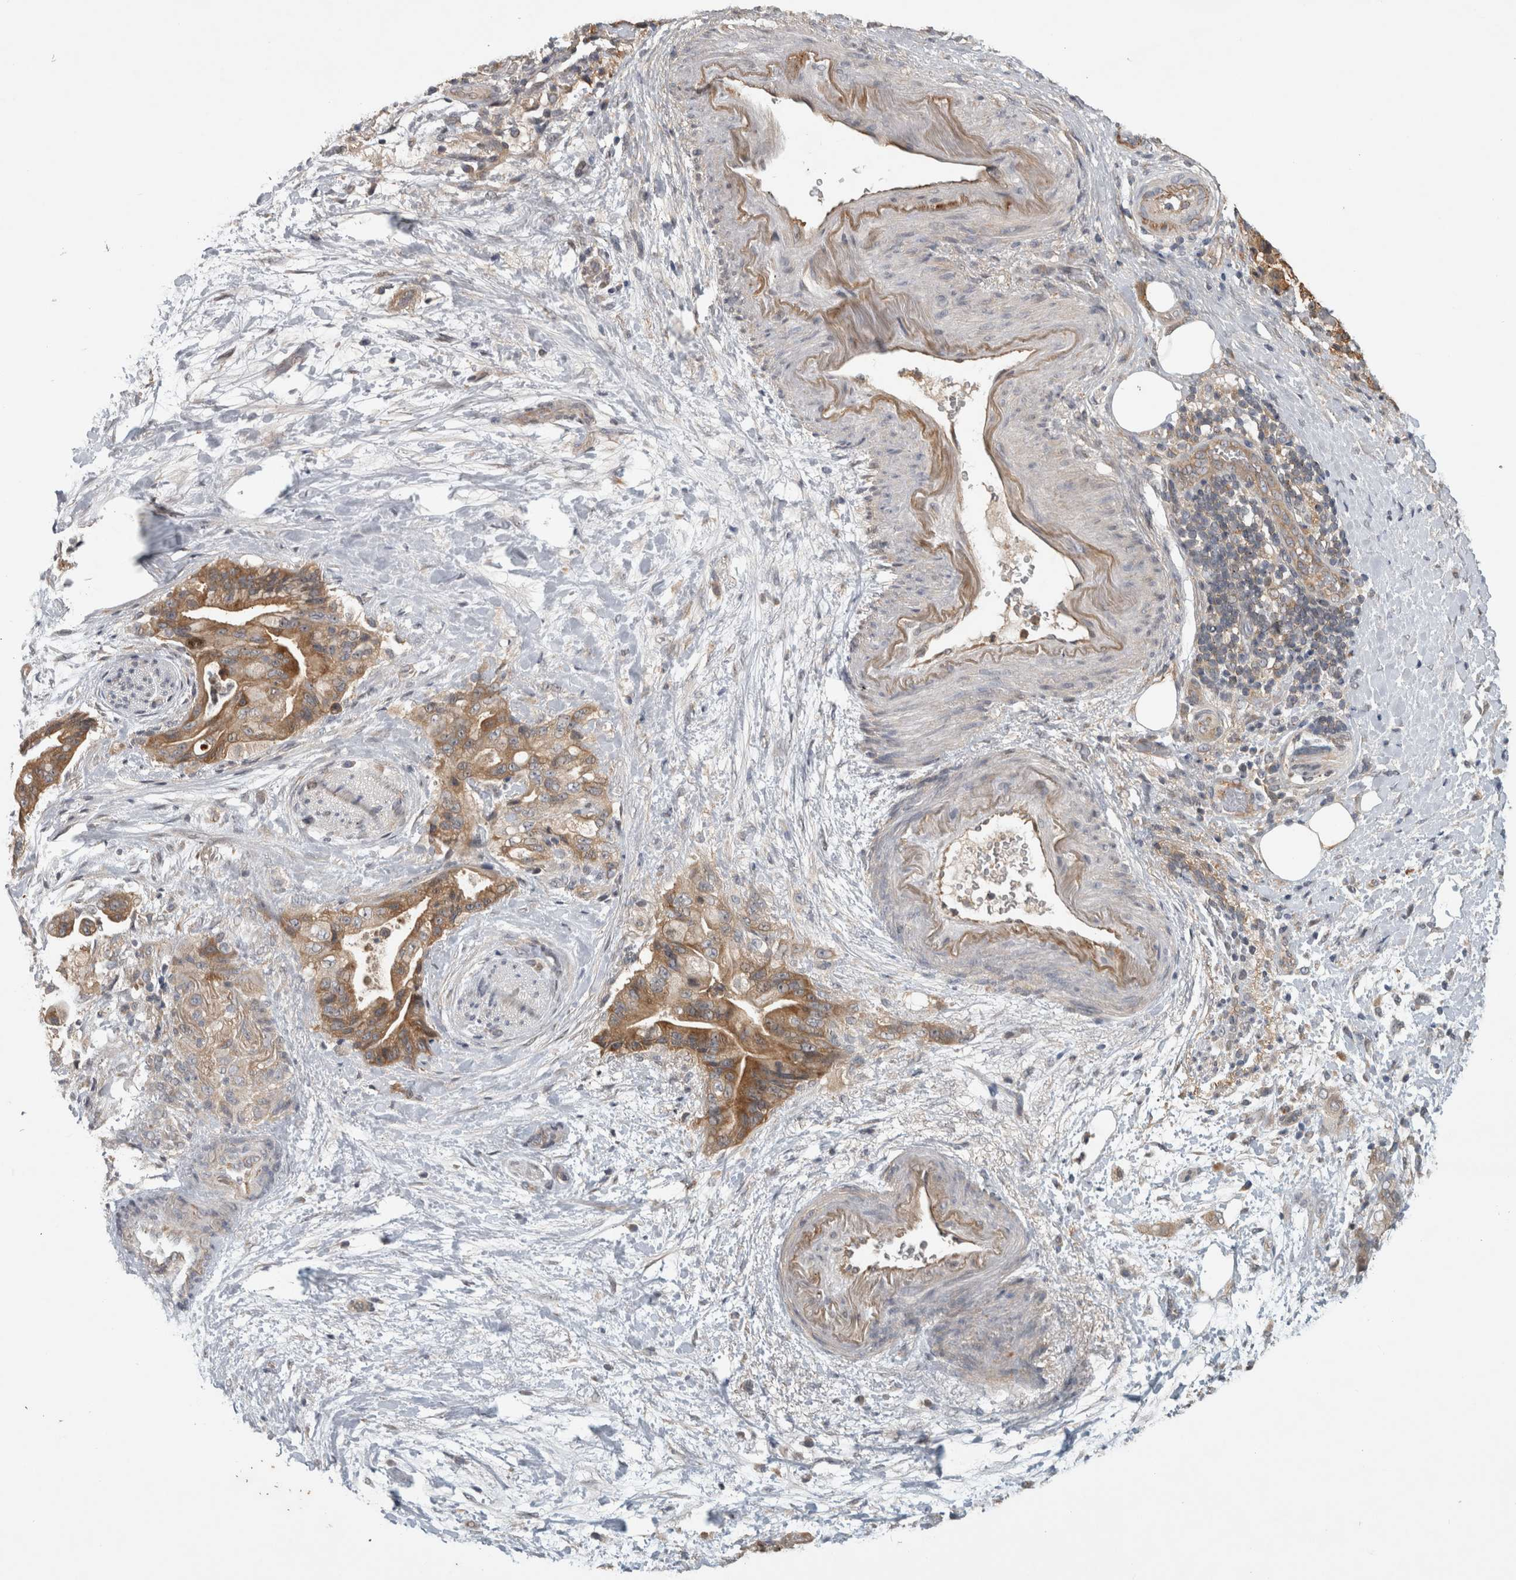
{"staining": {"intensity": "moderate", "quantity": ">75%", "location": "cytoplasmic/membranous"}, "tissue": "pancreatic cancer", "cell_type": "Tumor cells", "image_type": "cancer", "snomed": [{"axis": "morphology", "description": "Adenocarcinoma, NOS"}, {"axis": "topography", "description": "Pancreas"}], "caption": "This is an image of immunohistochemistry staining of adenocarcinoma (pancreatic), which shows moderate positivity in the cytoplasmic/membranous of tumor cells.", "gene": "TRMT61B", "patient": {"sex": "male", "age": 59}}